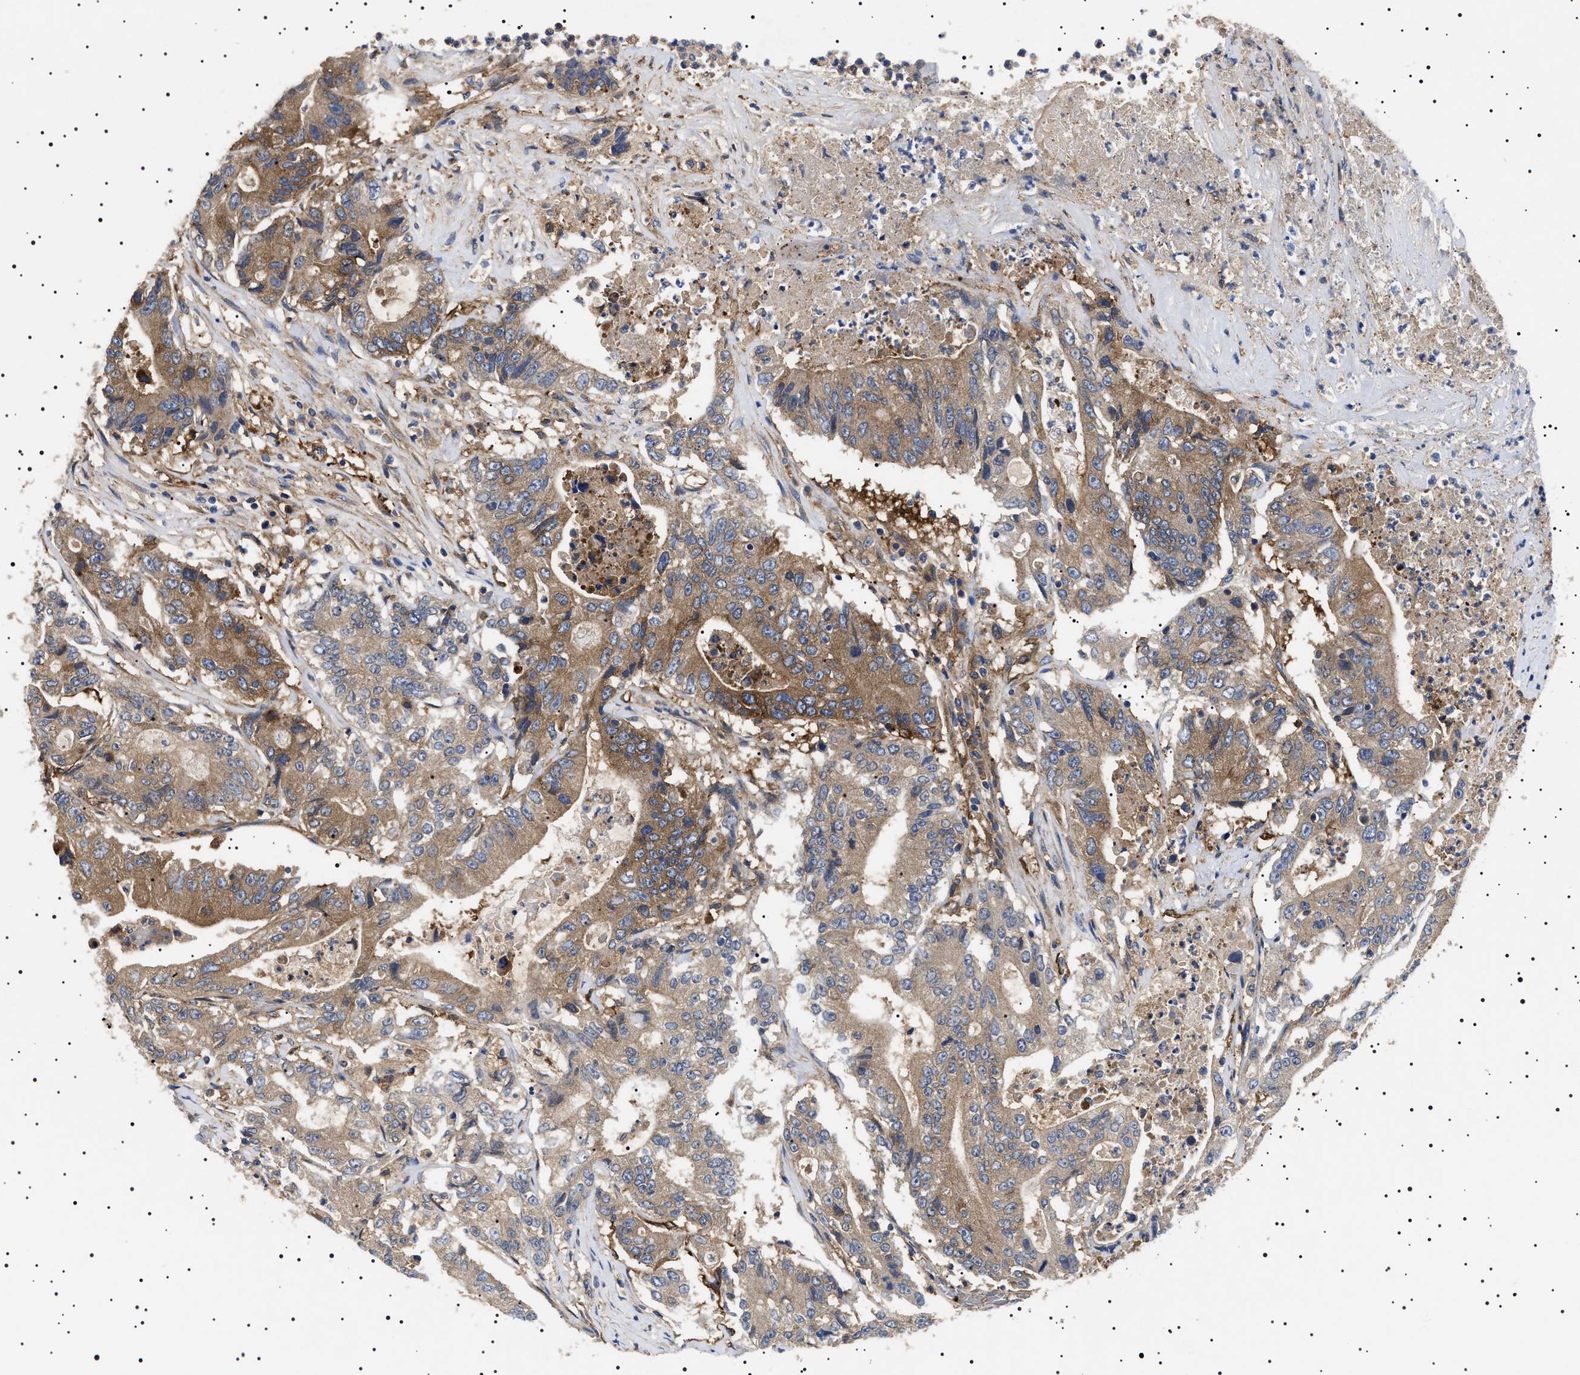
{"staining": {"intensity": "moderate", "quantity": ">75%", "location": "cytoplasmic/membranous"}, "tissue": "colorectal cancer", "cell_type": "Tumor cells", "image_type": "cancer", "snomed": [{"axis": "morphology", "description": "Adenocarcinoma, NOS"}, {"axis": "topography", "description": "Colon"}], "caption": "Colorectal adenocarcinoma stained for a protein (brown) demonstrates moderate cytoplasmic/membranous positive expression in approximately >75% of tumor cells.", "gene": "TPP2", "patient": {"sex": "female", "age": 77}}